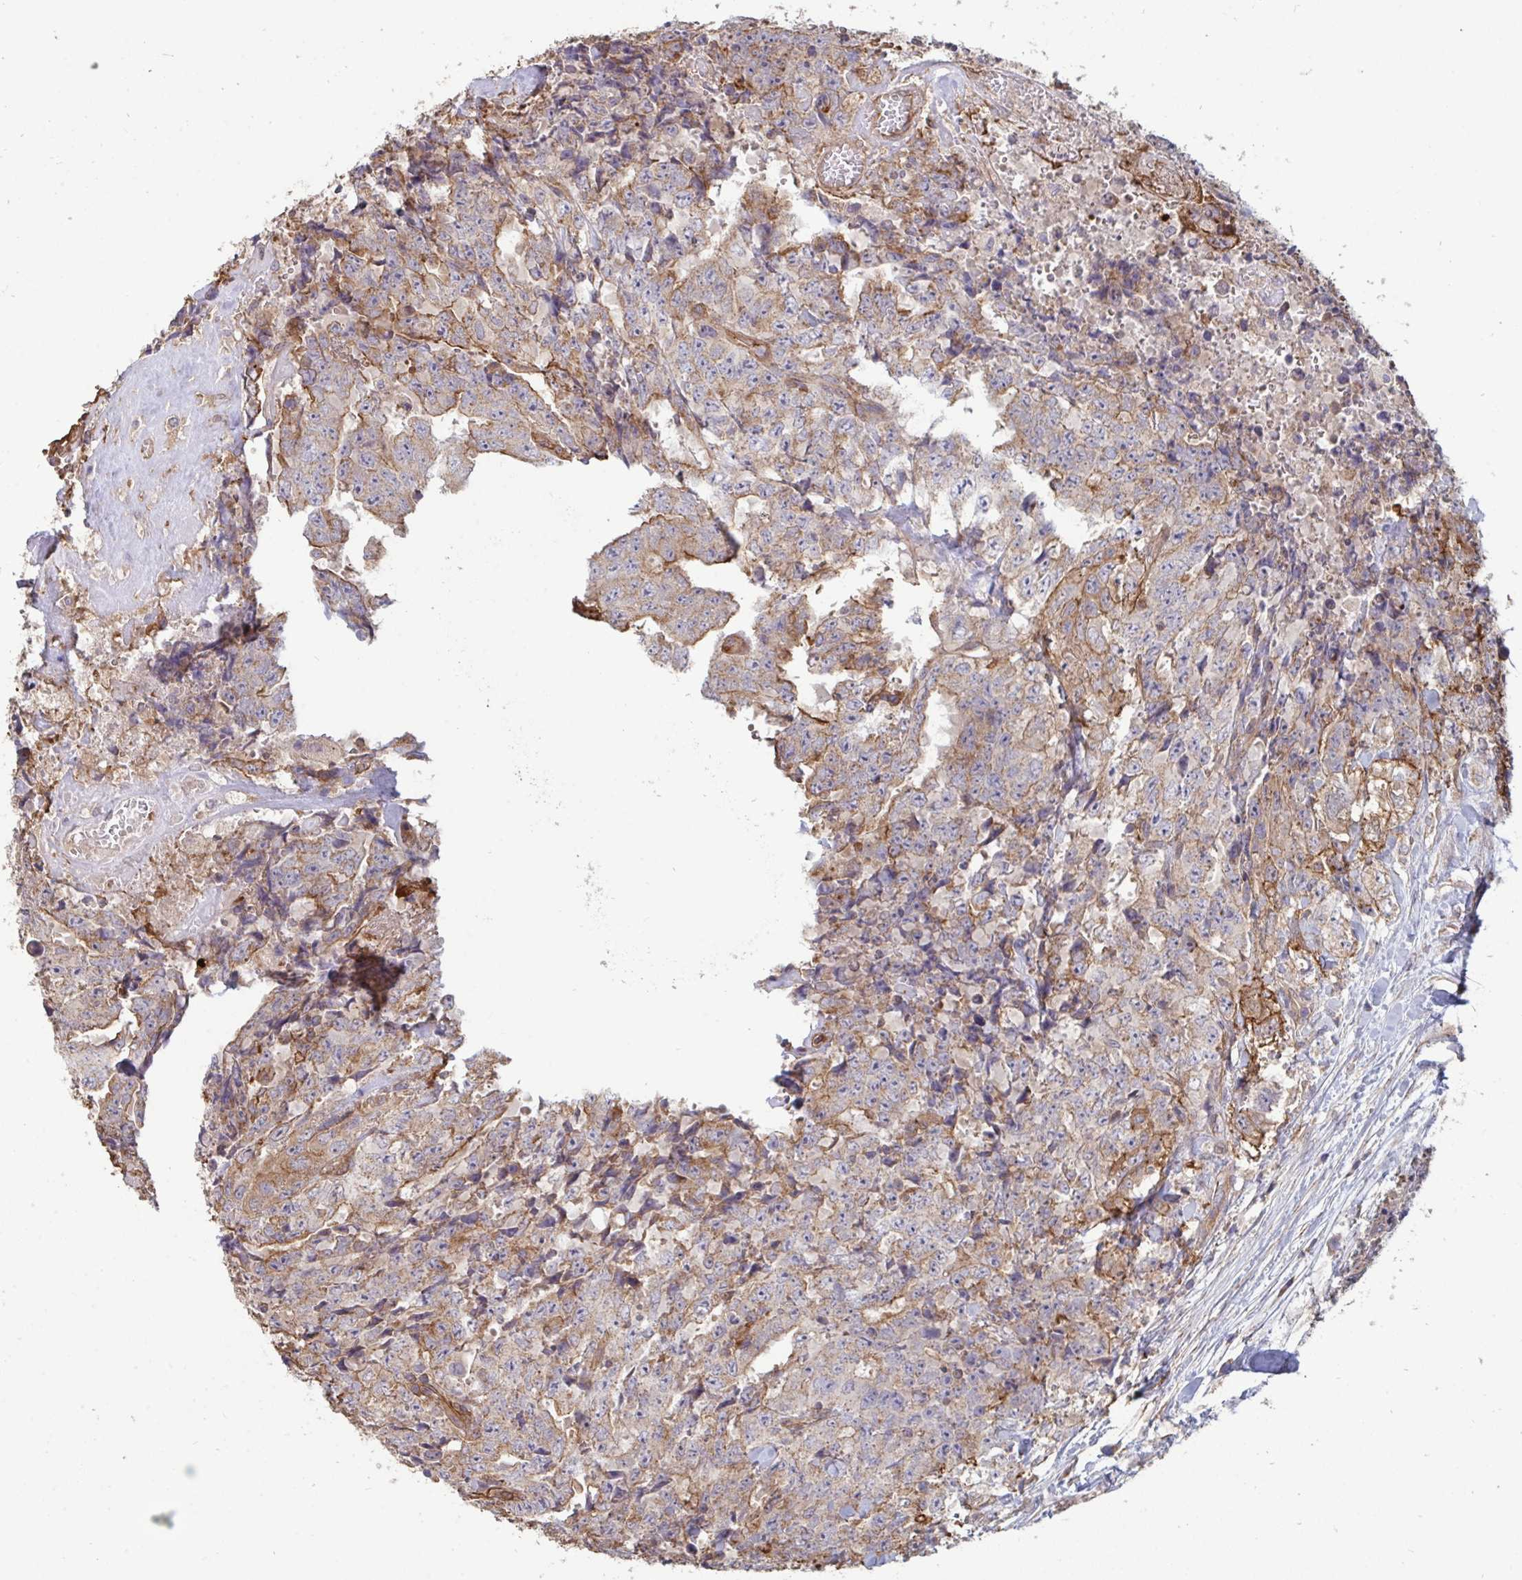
{"staining": {"intensity": "weak", "quantity": "25%-75%", "location": "cytoplasmic/membranous"}, "tissue": "testis cancer", "cell_type": "Tumor cells", "image_type": "cancer", "snomed": [{"axis": "morphology", "description": "Carcinoma, Embryonal, NOS"}, {"axis": "topography", "description": "Testis"}], "caption": "Immunohistochemistry staining of testis cancer (embryonal carcinoma), which displays low levels of weak cytoplasmic/membranous positivity in approximately 25%-75% of tumor cells indicating weak cytoplasmic/membranous protein positivity. The staining was performed using DAB (3,3'-diaminobenzidine) (brown) for protein detection and nuclei were counterstained in hematoxylin (blue).", "gene": "ISCU", "patient": {"sex": "male", "age": 24}}